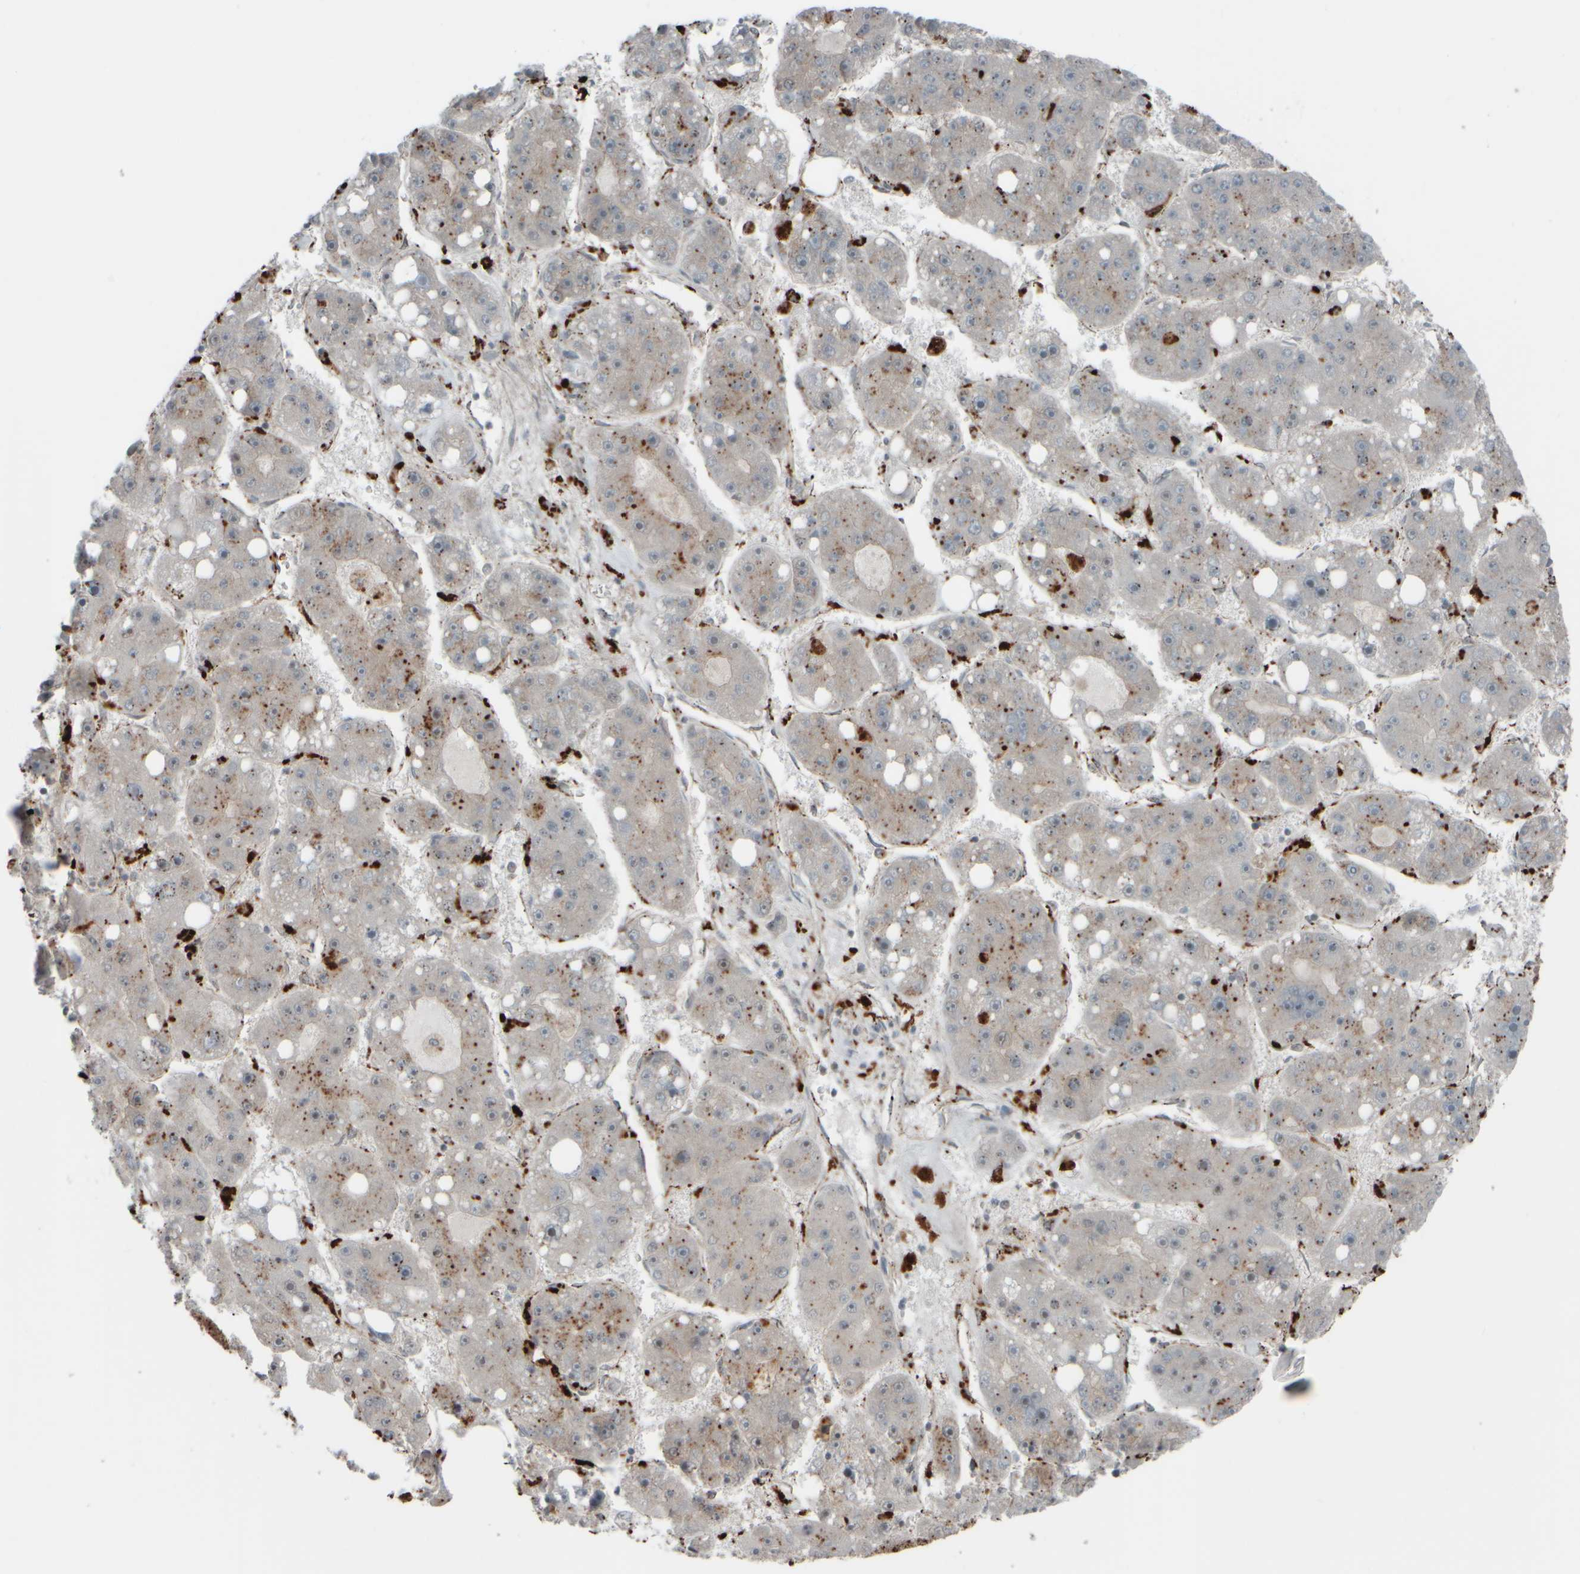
{"staining": {"intensity": "weak", "quantity": "25%-75%", "location": "cytoplasmic/membranous"}, "tissue": "liver cancer", "cell_type": "Tumor cells", "image_type": "cancer", "snomed": [{"axis": "morphology", "description": "Carcinoma, Hepatocellular, NOS"}, {"axis": "topography", "description": "Liver"}], "caption": "Immunohistochemical staining of human liver hepatocellular carcinoma reveals low levels of weak cytoplasmic/membranous expression in approximately 25%-75% of tumor cells. The protein is shown in brown color, while the nuclei are stained blue.", "gene": "GIGYF1", "patient": {"sex": "female", "age": 61}}